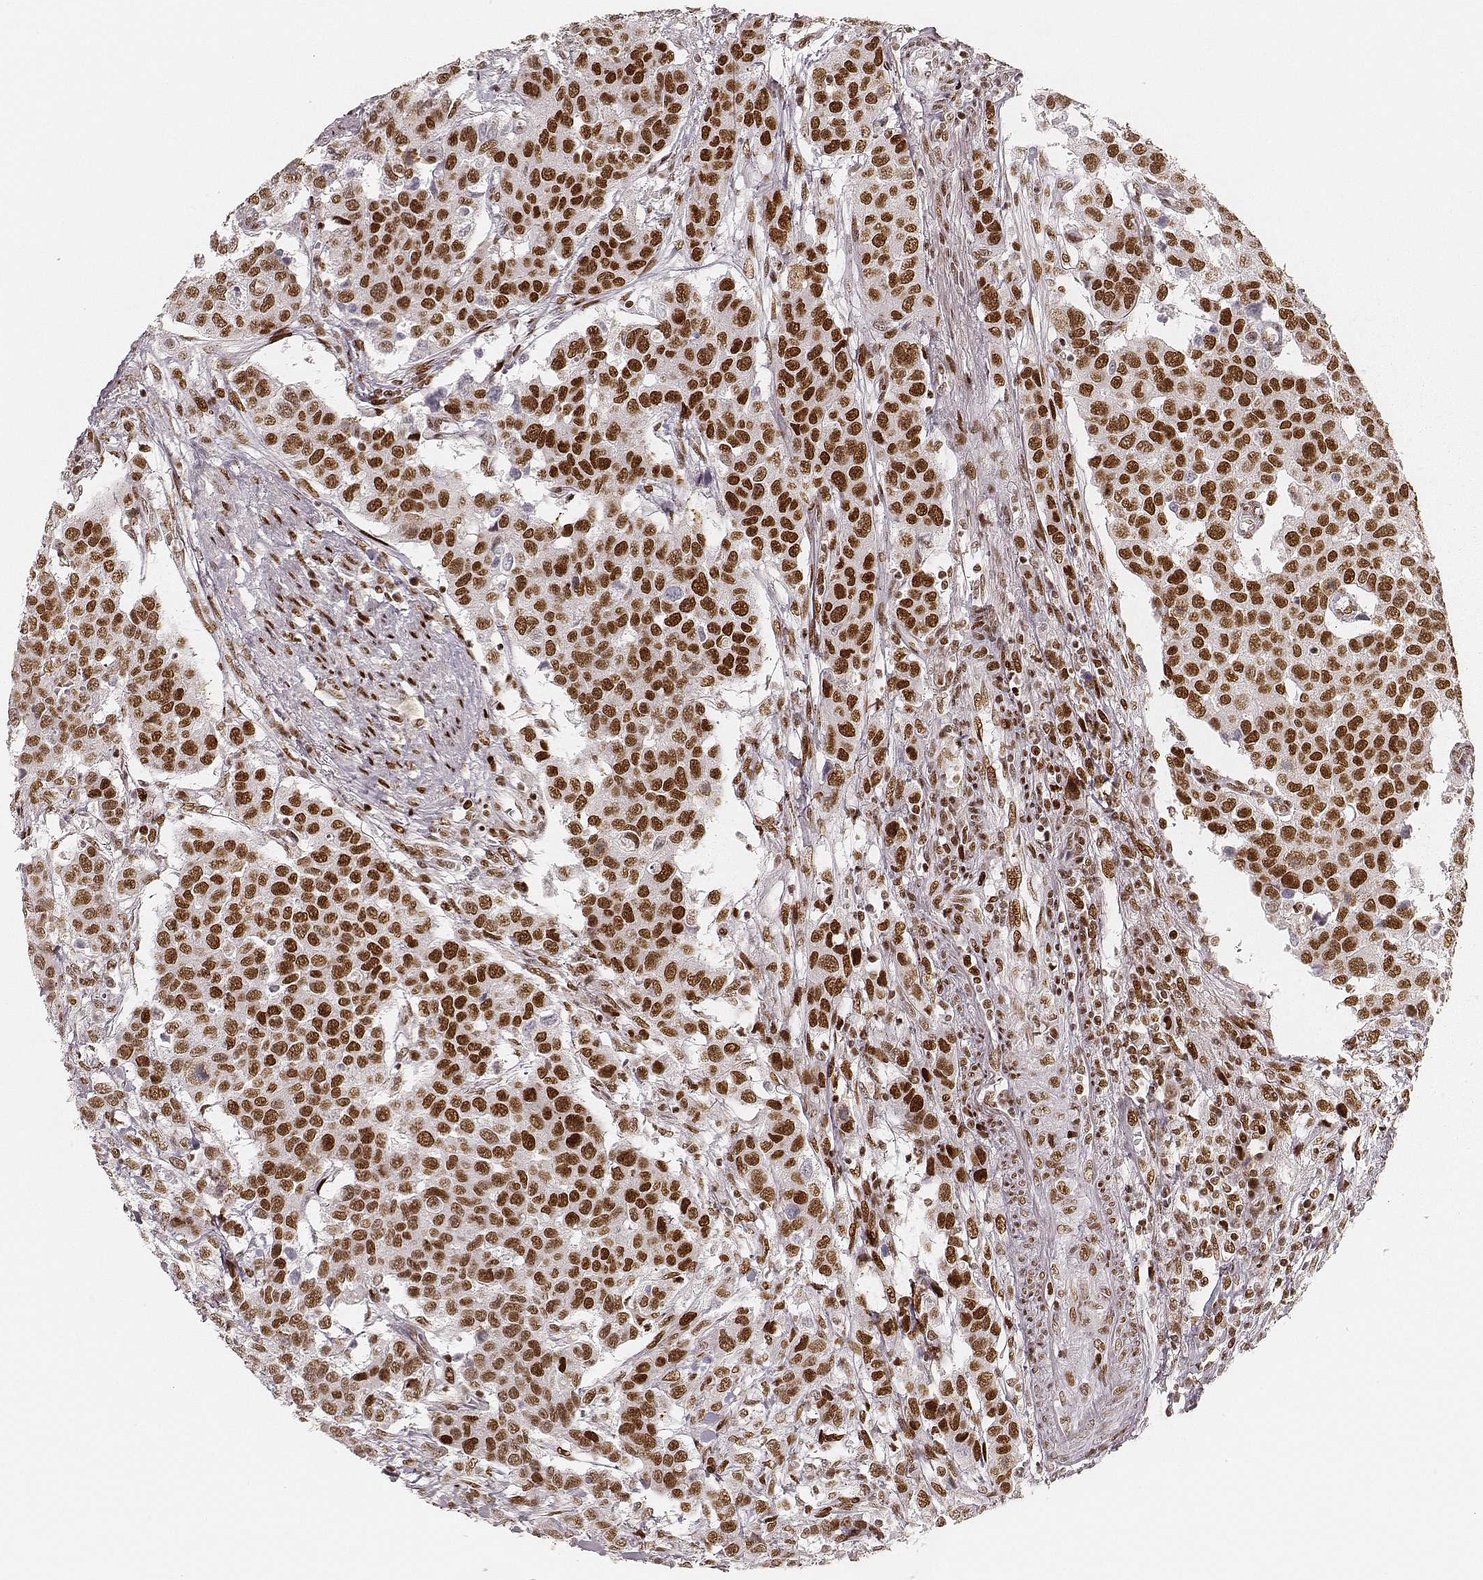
{"staining": {"intensity": "strong", "quantity": ">75%", "location": "nuclear"}, "tissue": "urothelial cancer", "cell_type": "Tumor cells", "image_type": "cancer", "snomed": [{"axis": "morphology", "description": "Urothelial carcinoma, High grade"}, {"axis": "topography", "description": "Urinary bladder"}], "caption": "A high amount of strong nuclear staining is seen in about >75% of tumor cells in urothelial carcinoma (high-grade) tissue. The protein of interest is shown in brown color, while the nuclei are stained blue.", "gene": "HNRNPC", "patient": {"sex": "female", "age": 58}}